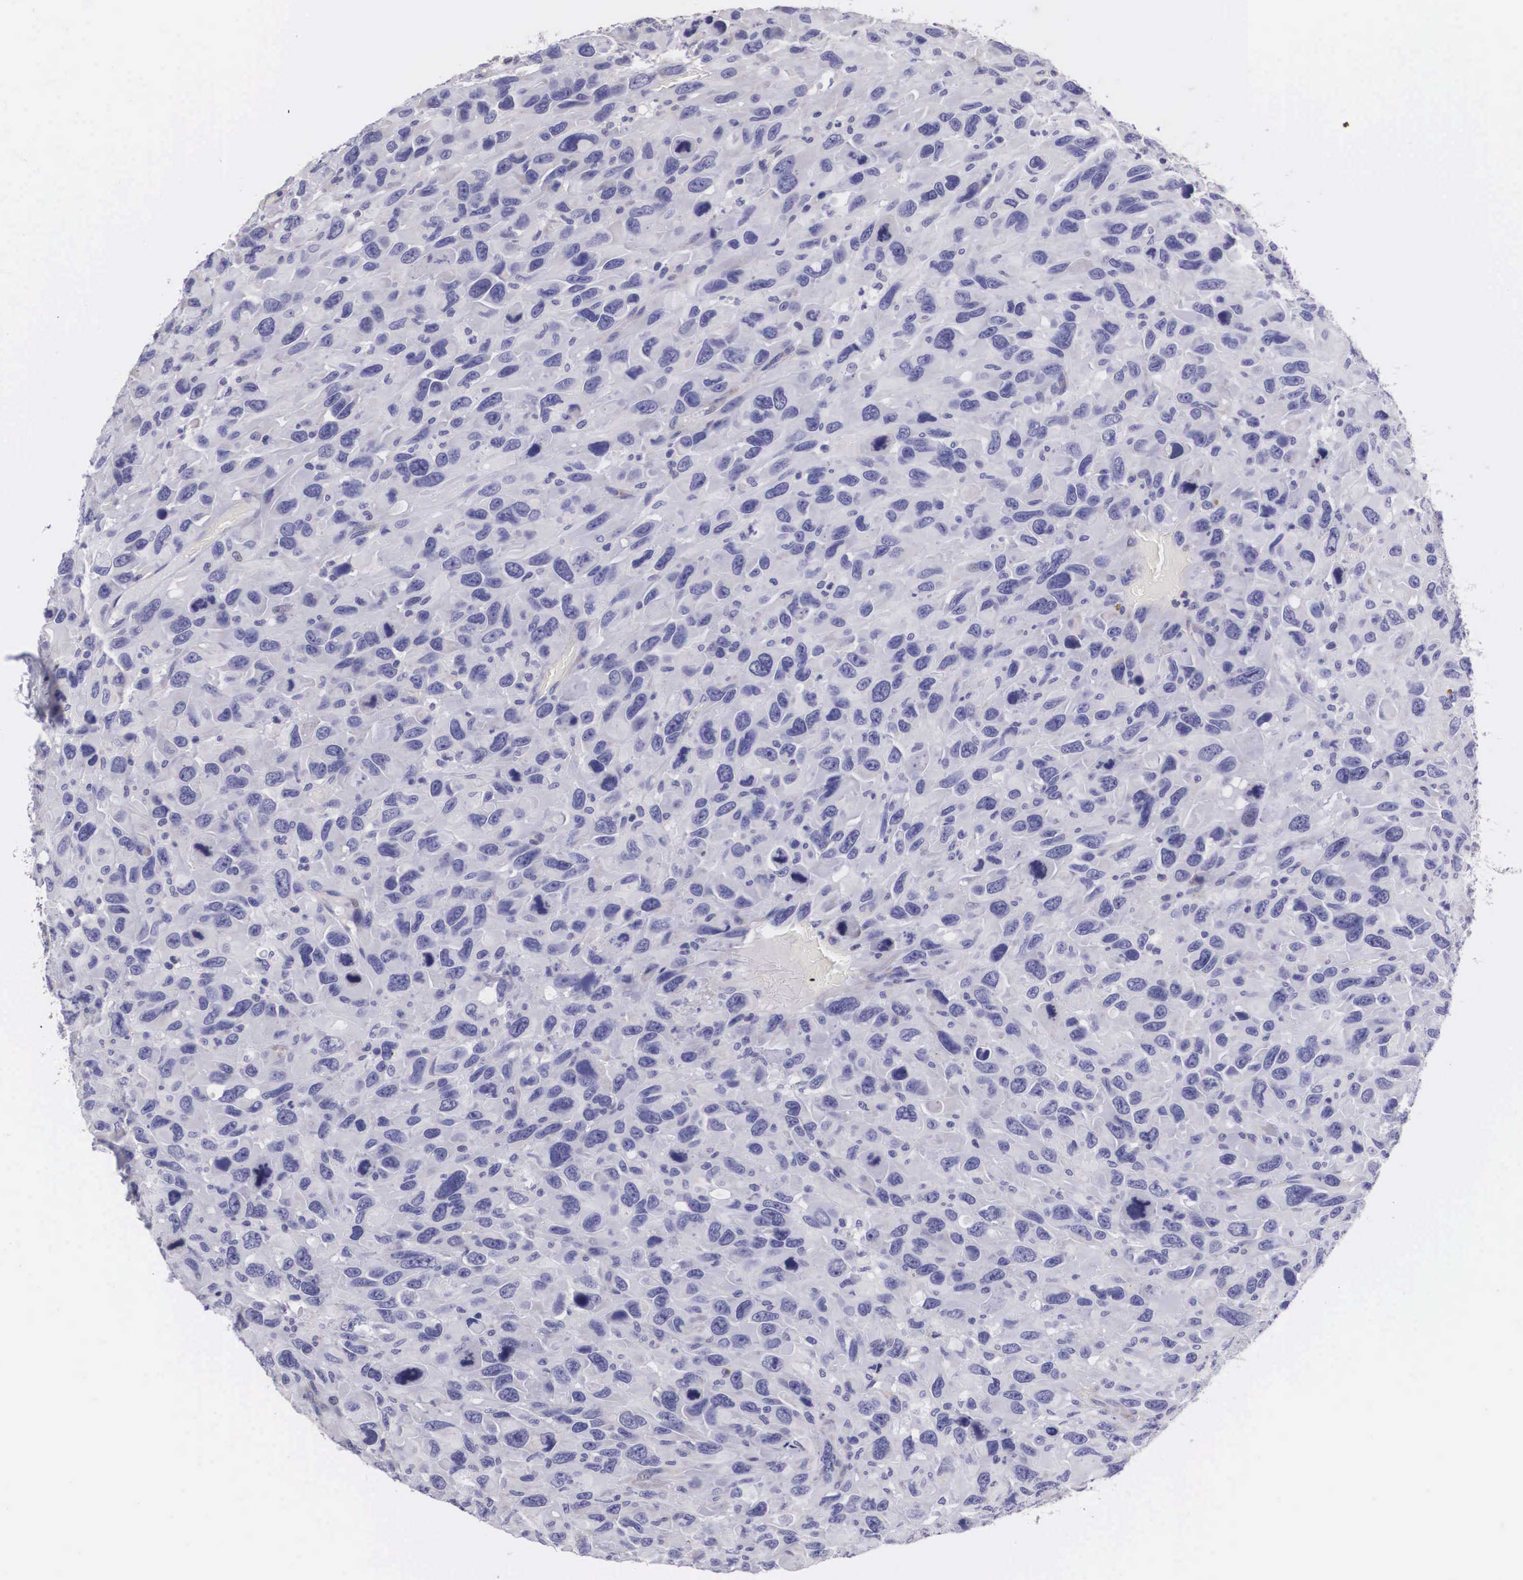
{"staining": {"intensity": "negative", "quantity": "none", "location": "none"}, "tissue": "renal cancer", "cell_type": "Tumor cells", "image_type": "cancer", "snomed": [{"axis": "morphology", "description": "Adenocarcinoma, NOS"}, {"axis": "topography", "description": "Kidney"}], "caption": "Human renal adenocarcinoma stained for a protein using IHC displays no expression in tumor cells.", "gene": "ARG2", "patient": {"sex": "male", "age": 79}}